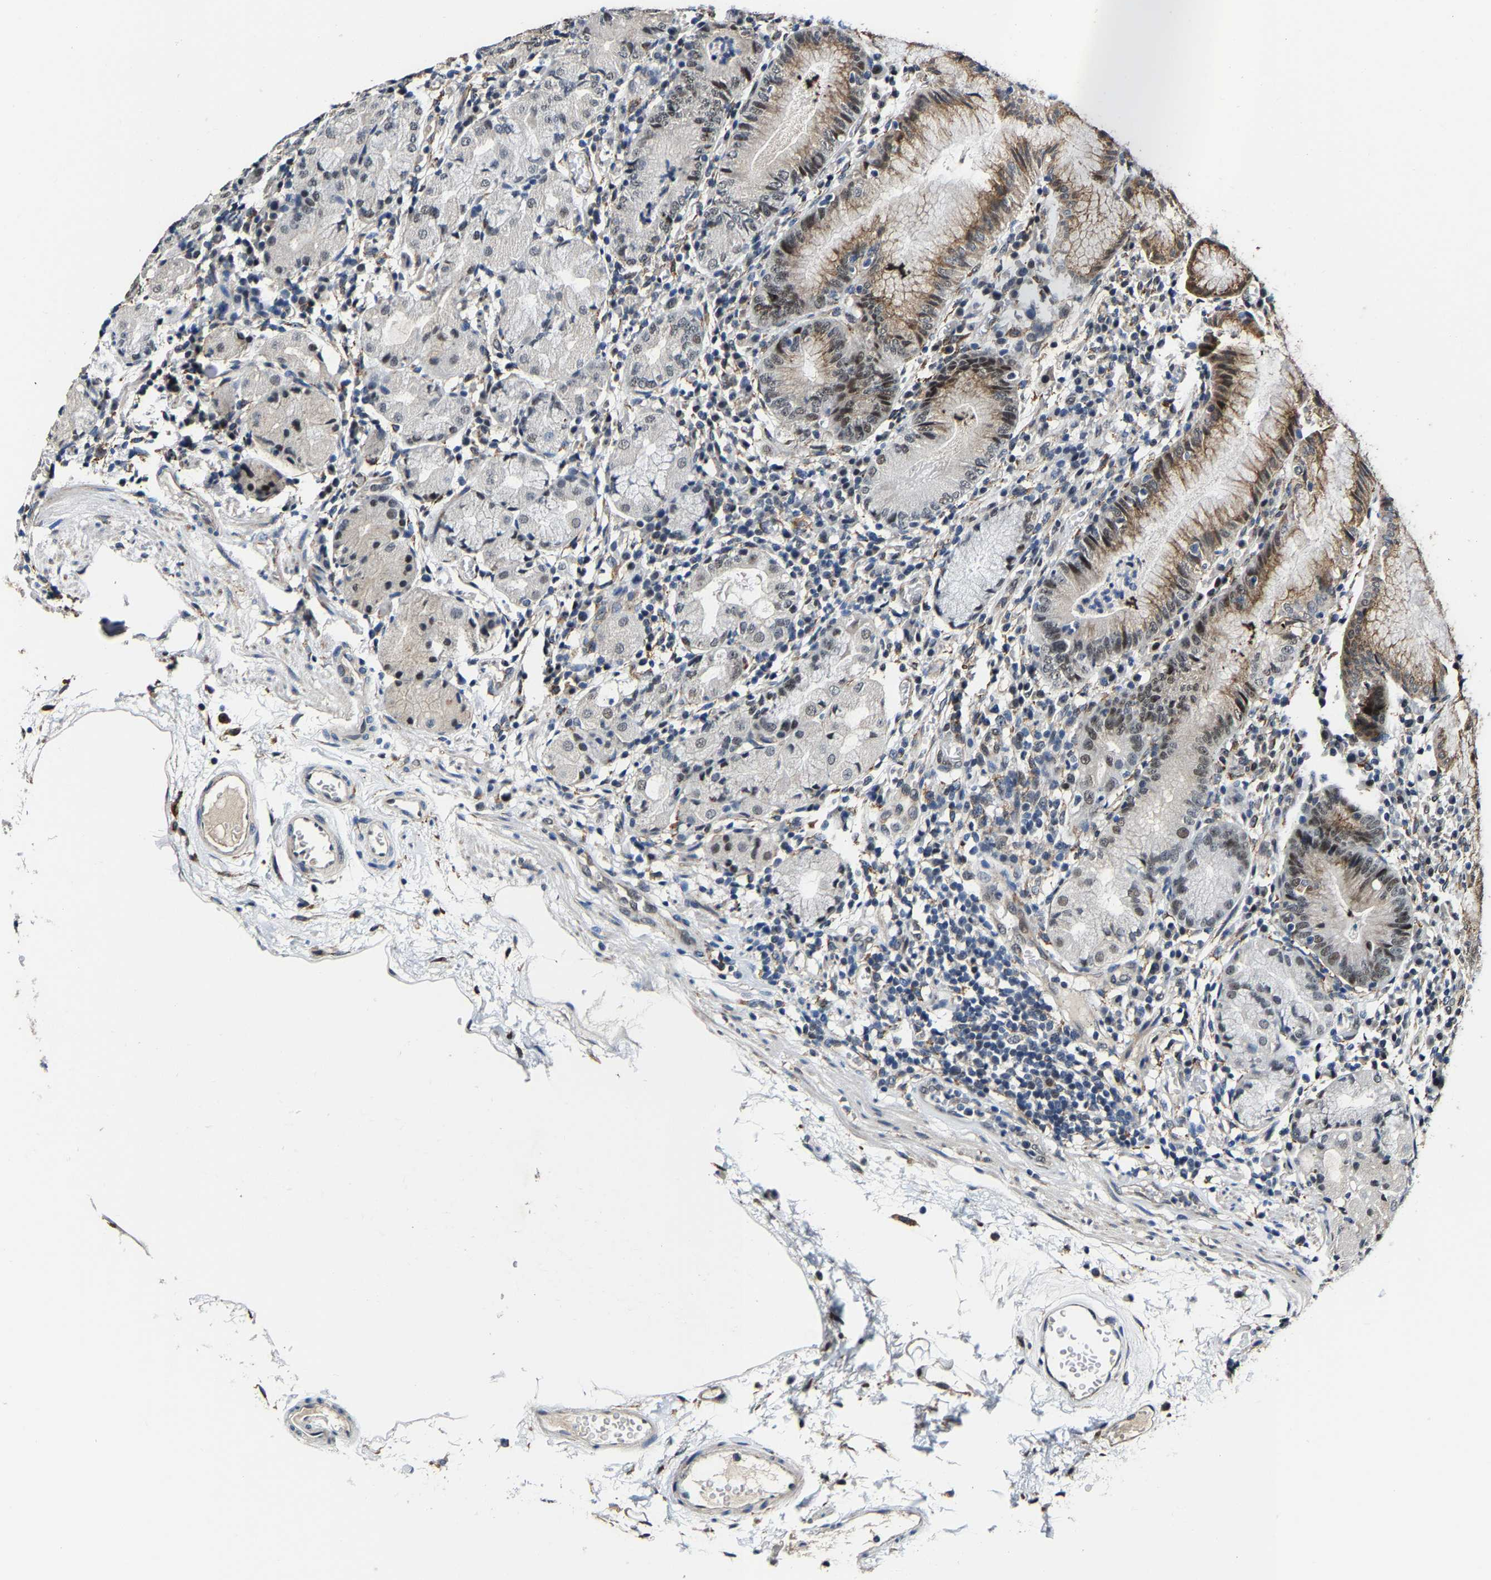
{"staining": {"intensity": "moderate", "quantity": "25%-75%", "location": "cytoplasmic/membranous,nuclear"}, "tissue": "stomach", "cell_type": "Glandular cells", "image_type": "normal", "snomed": [{"axis": "morphology", "description": "Normal tissue, NOS"}, {"axis": "topography", "description": "Stomach"}, {"axis": "topography", "description": "Stomach, lower"}], "caption": "An IHC micrograph of normal tissue is shown. Protein staining in brown highlights moderate cytoplasmic/membranous,nuclear positivity in stomach within glandular cells.", "gene": "METTL1", "patient": {"sex": "female", "age": 75}}